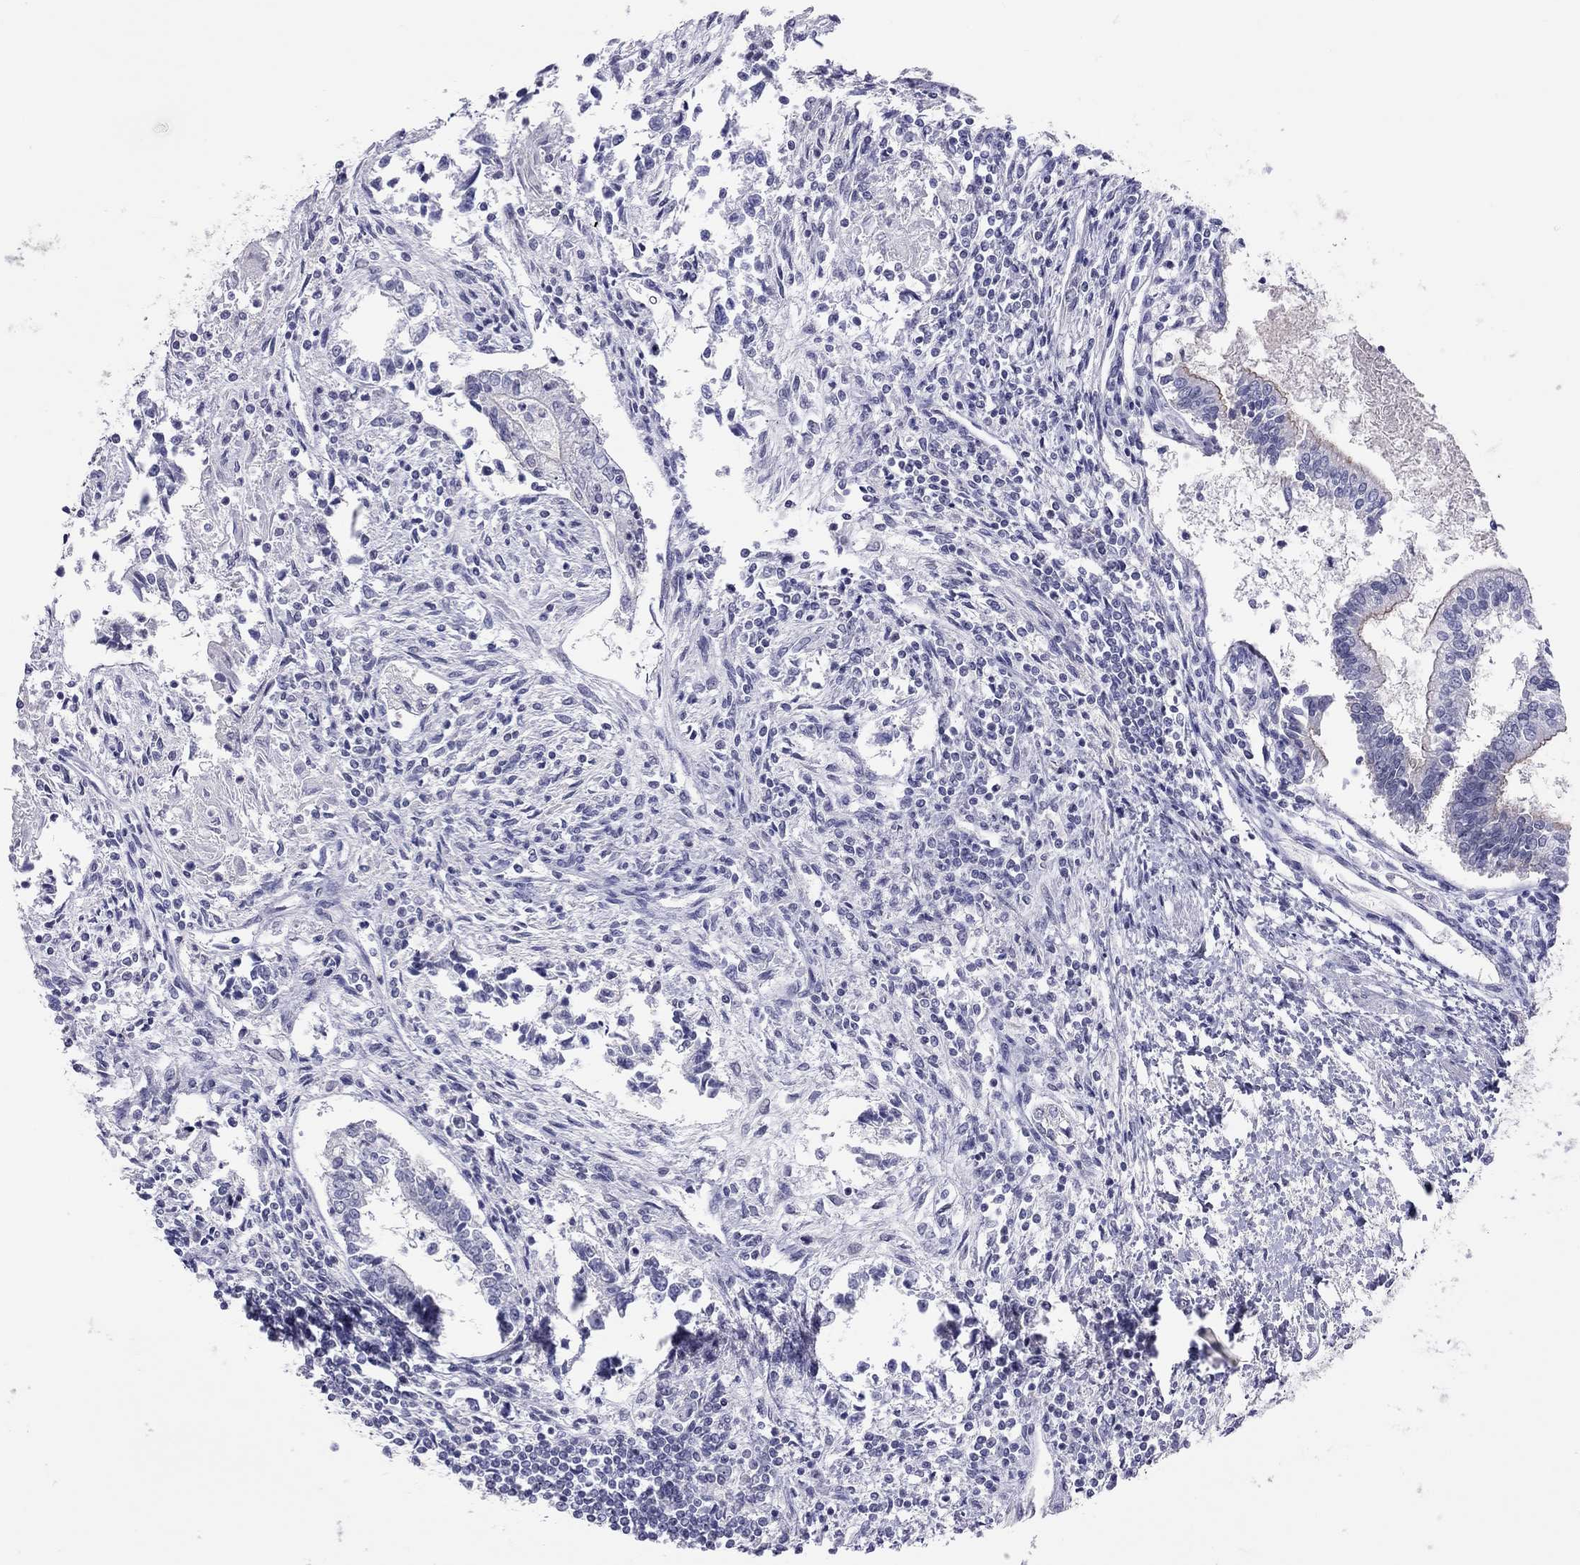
{"staining": {"intensity": "negative", "quantity": "none", "location": "none"}, "tissue": "testis cancer", "cell_type": "Tumor cells", "image_type": "cancer", "snomed": [{"axis": "morphology", "description": "Carcinoma, Embryonal, NOS"}, {"axis": "topography", "description": "Testis"}], "caption": "Protein analysis of embryonal carcinoma (testis) reveals no significant positivity in tumor cells.", "gene": "JHY", "patient": {"sex": "male", "age": 37}}